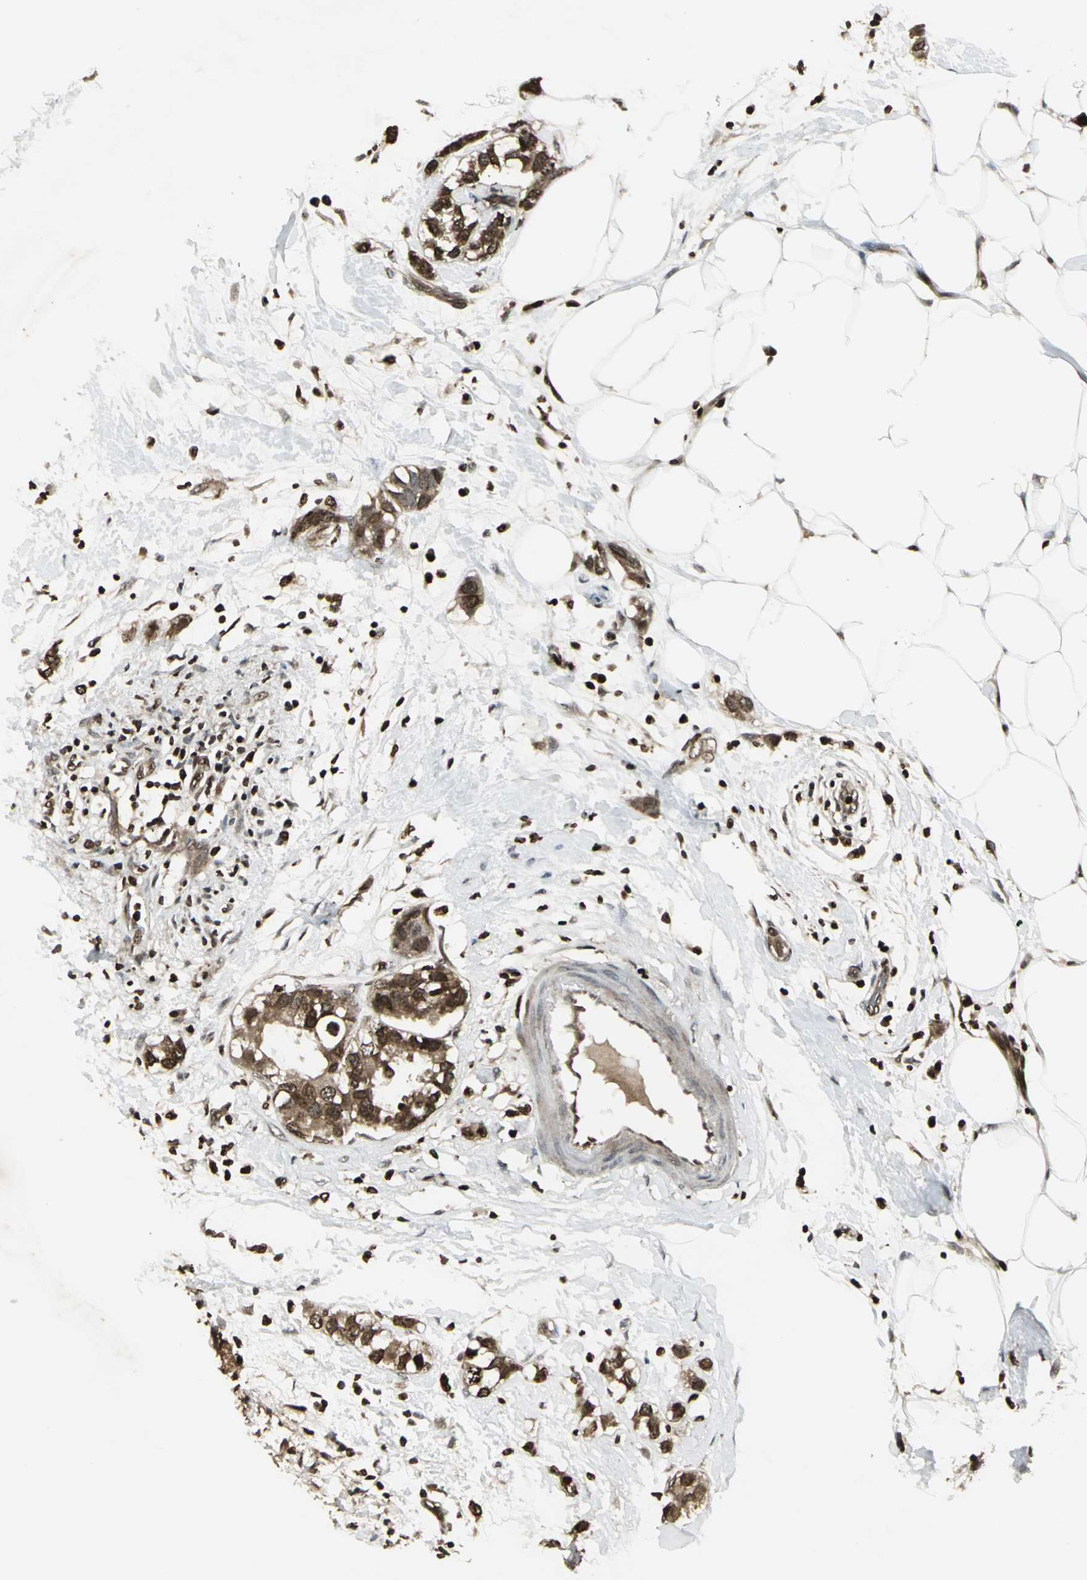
{"staining": {"intensity": "strong", "quantity": ">75%", "location": "cytoplasmic/membranous,nuclear"}, "tissue": "breast cancer", "cell_type": "Tumor cells", "image_type": "cancer", "snomed": [{"axis": "morphology", "description": "Normal tissue, NOS"}, {"axis": "morphology", "description": "Duct carcinoma"}, {"axis": "topography", "description": "Breast"}], "caption": "The histopathology image shows a brown stain indicating the presence of a protein in the cytoplasmic/membranous and nuclear of tumor cells in breast infiltrating ductal carcinoma. (brown staining indicates protein expression, while blue staining denotes nuclei).", "gene": "AHR", "patient": {"sex": "female", "age": 50}}